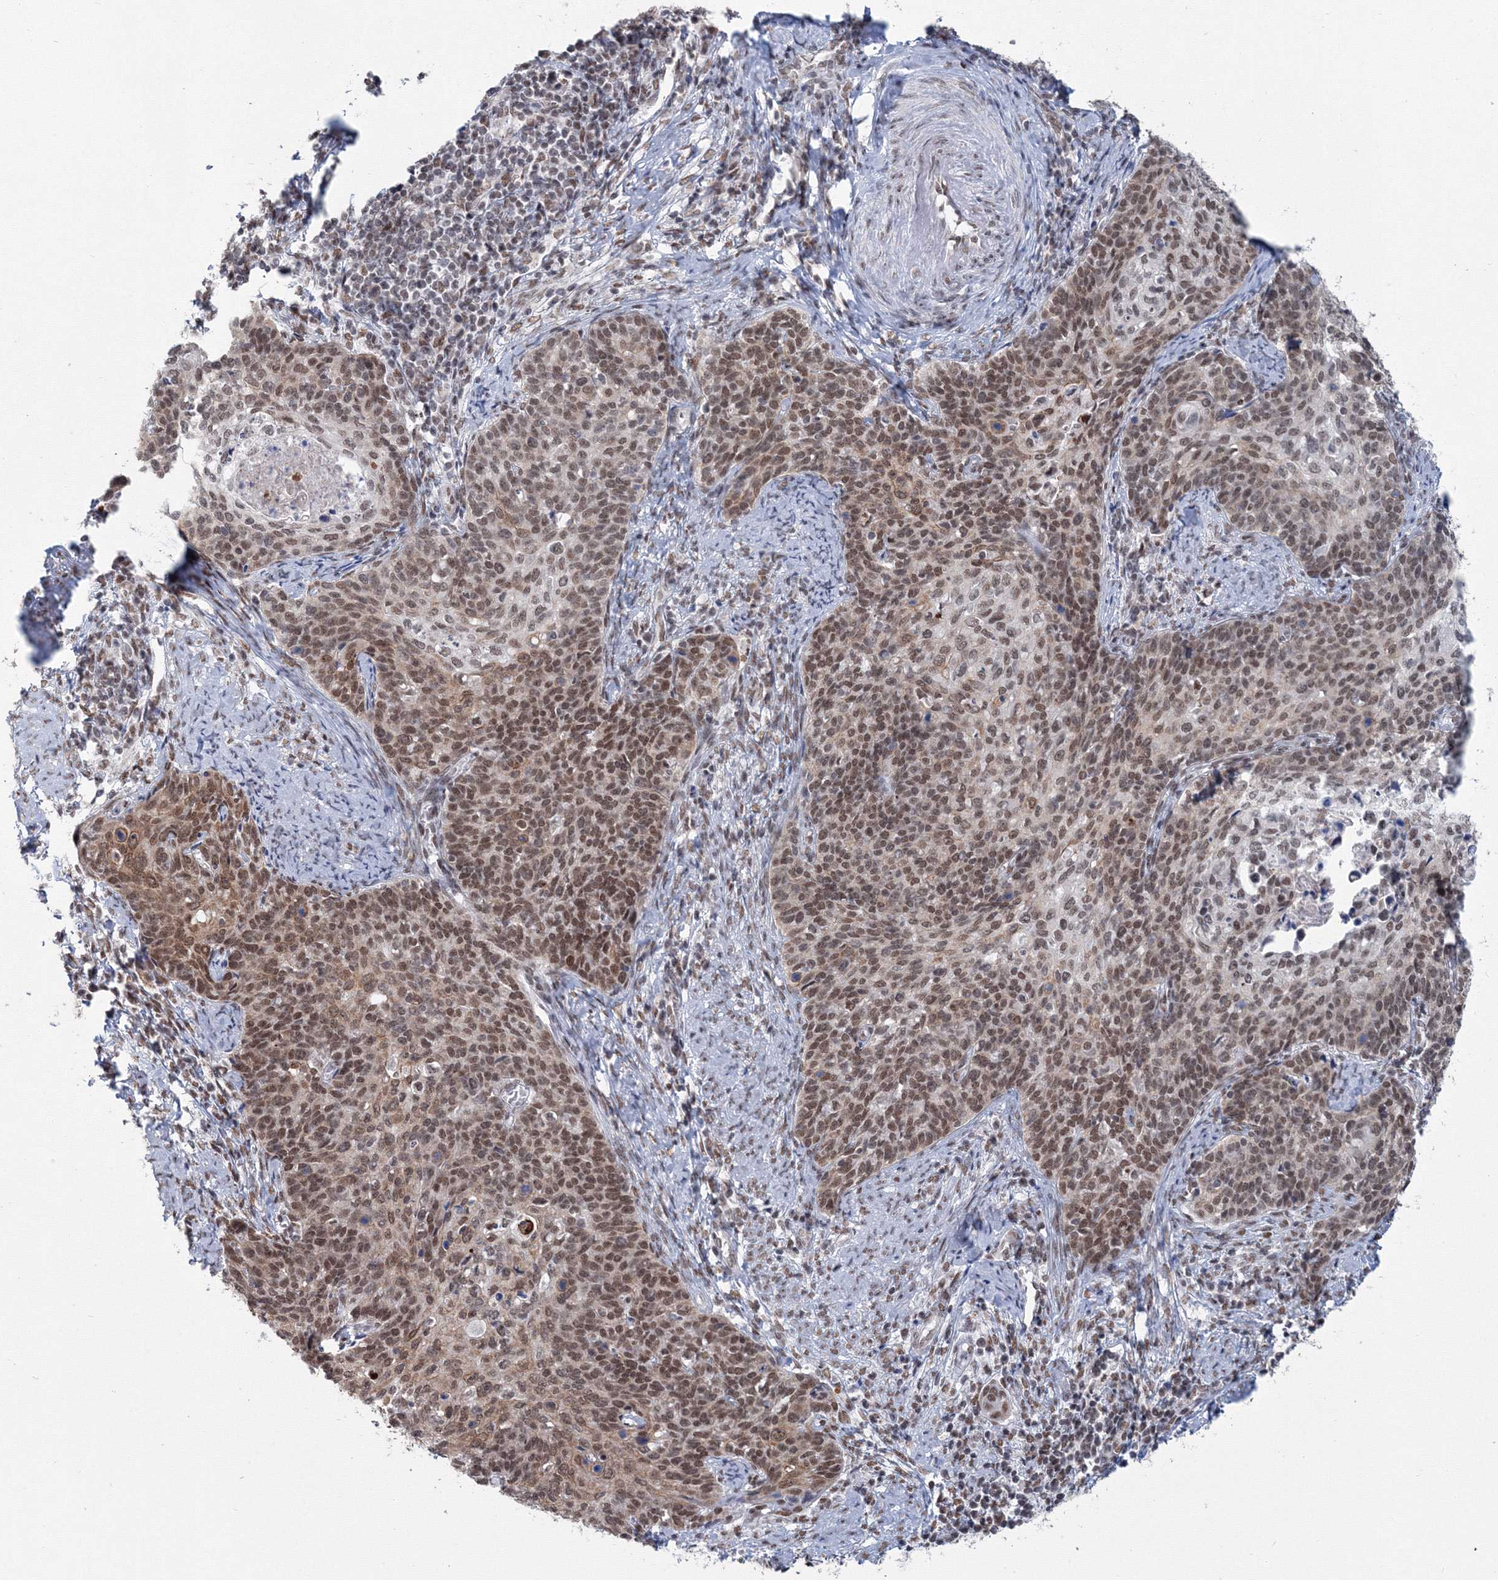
{"staining": {"intensity": "moderate", "quantity": ">75%", "location": "nuclear"}, "tissue": "cervical cancer", "cell_type": "Tumor cells", "image_type": "cancer", "snomed": [{"axis": "morphology", "description": "Squamous cell carcinoma, NOS"}, {"axis": "topography", "description": "Cervix"}], "caption": "Immunohistochemistry (IHC) micrograph of human squamous cell carcinoma (cervical) stained for a protein (brown), which exhibits medium levels of moderate nuclear expression in about >75% of tumor cells.", "gene": "SF3B6", "patient": {"sex": "female", "age": 39}}